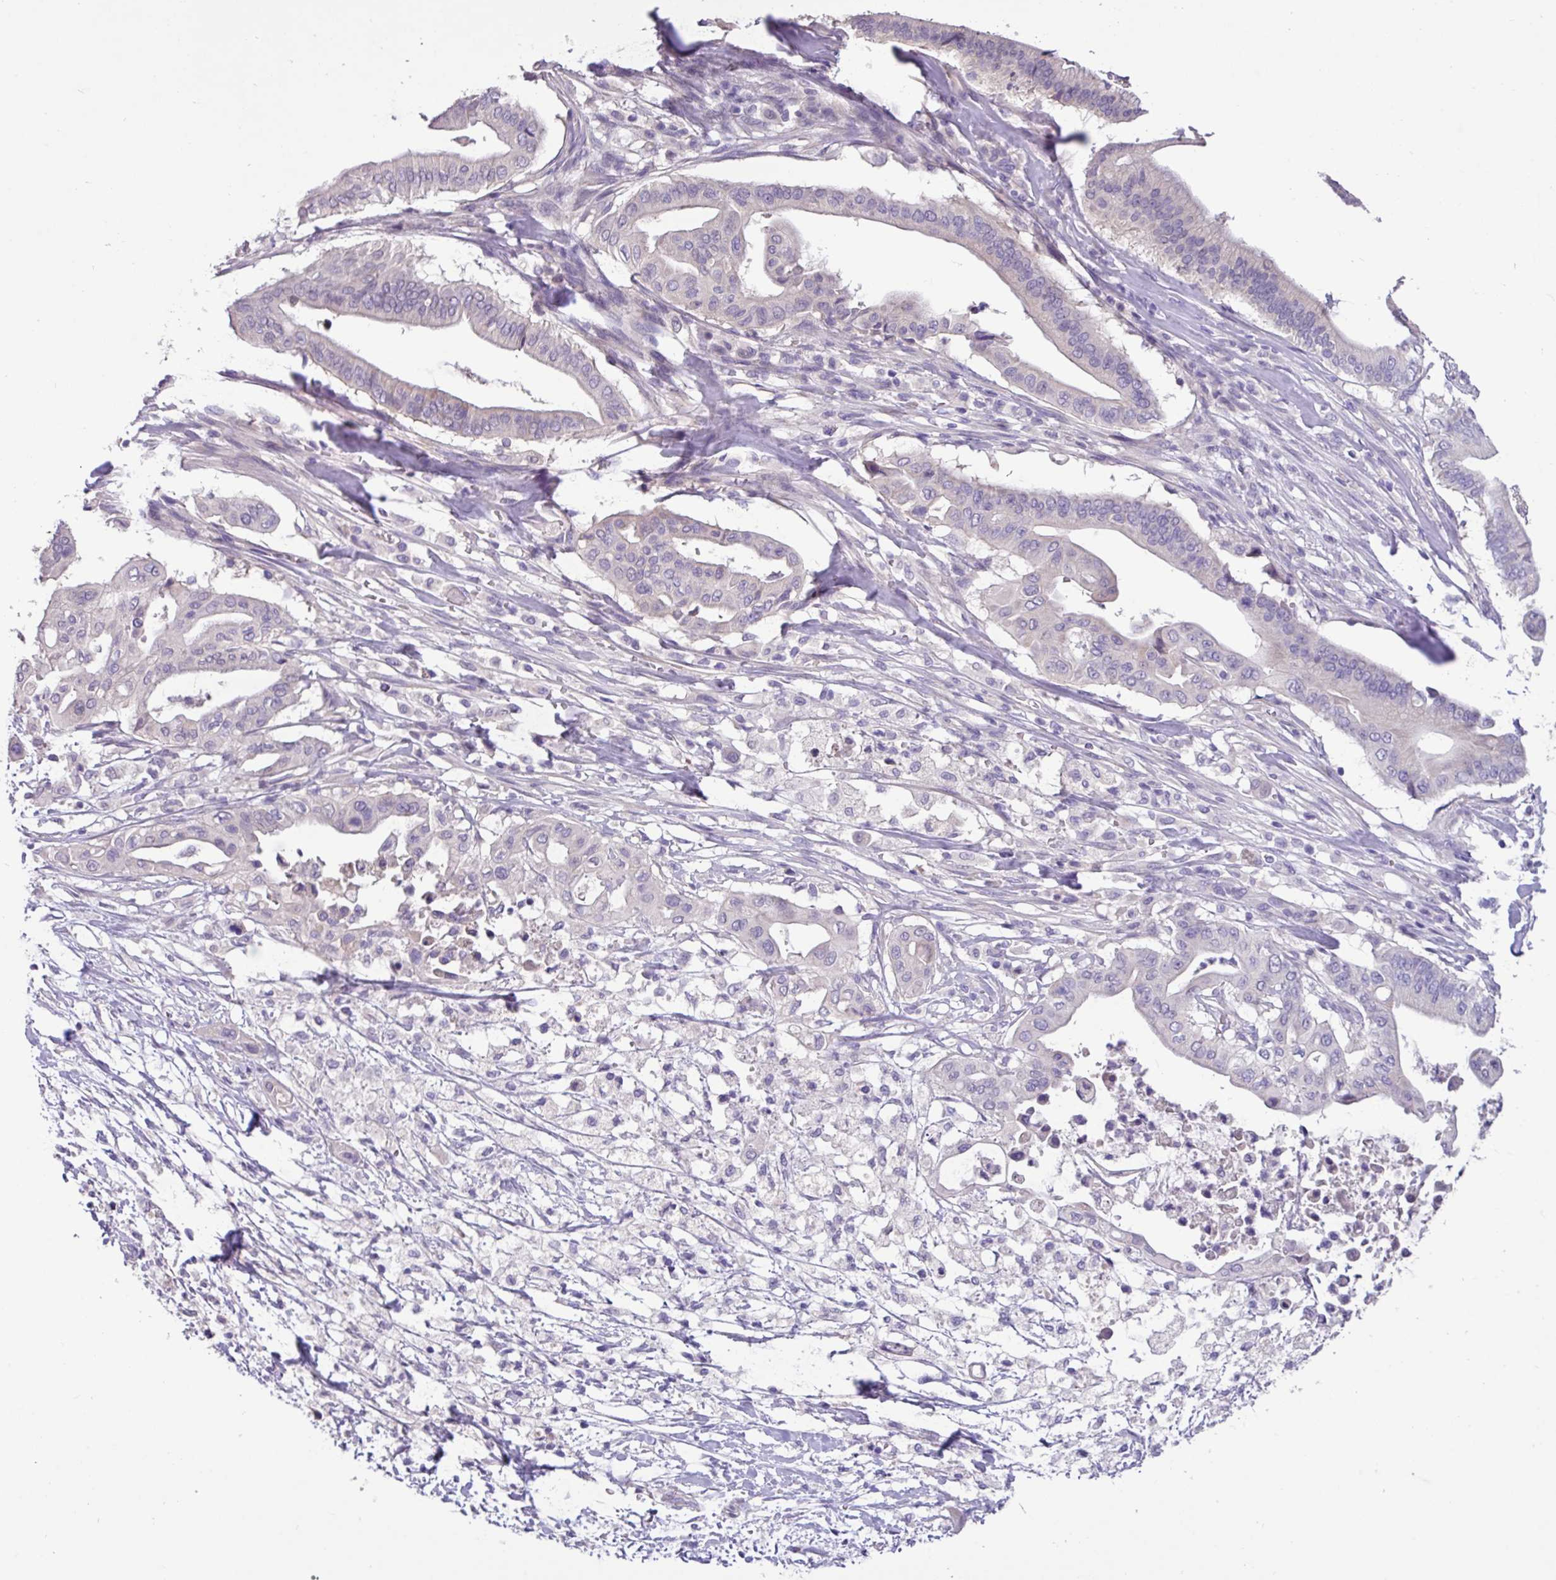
{"staining": {"intensity": "negative", "quantity": "none", "location": "none"}, "tissue": "pancreatic cancer", "cell_type": "Tumor cells", "image_type": "cancer", "snomed": [{"axis": "morphology", "description": "Adenocarcinoma, NOS"}, {"axis": "topography", "description": "Pancreas"}], "caption": "The immunohistochemistry (IHC) histopathology image has no significant positivity in tumor cells of pancreatic cancer tissue. (Stains: DAB (3,3'-diaminobenzidine) immunohistochemistry (IHC) with hematoxylin counter stain, Microscopy: brightfield microscopy at high magnification).", "gene": "PAX8", "patient": {"sex": "male", "age": 68}}